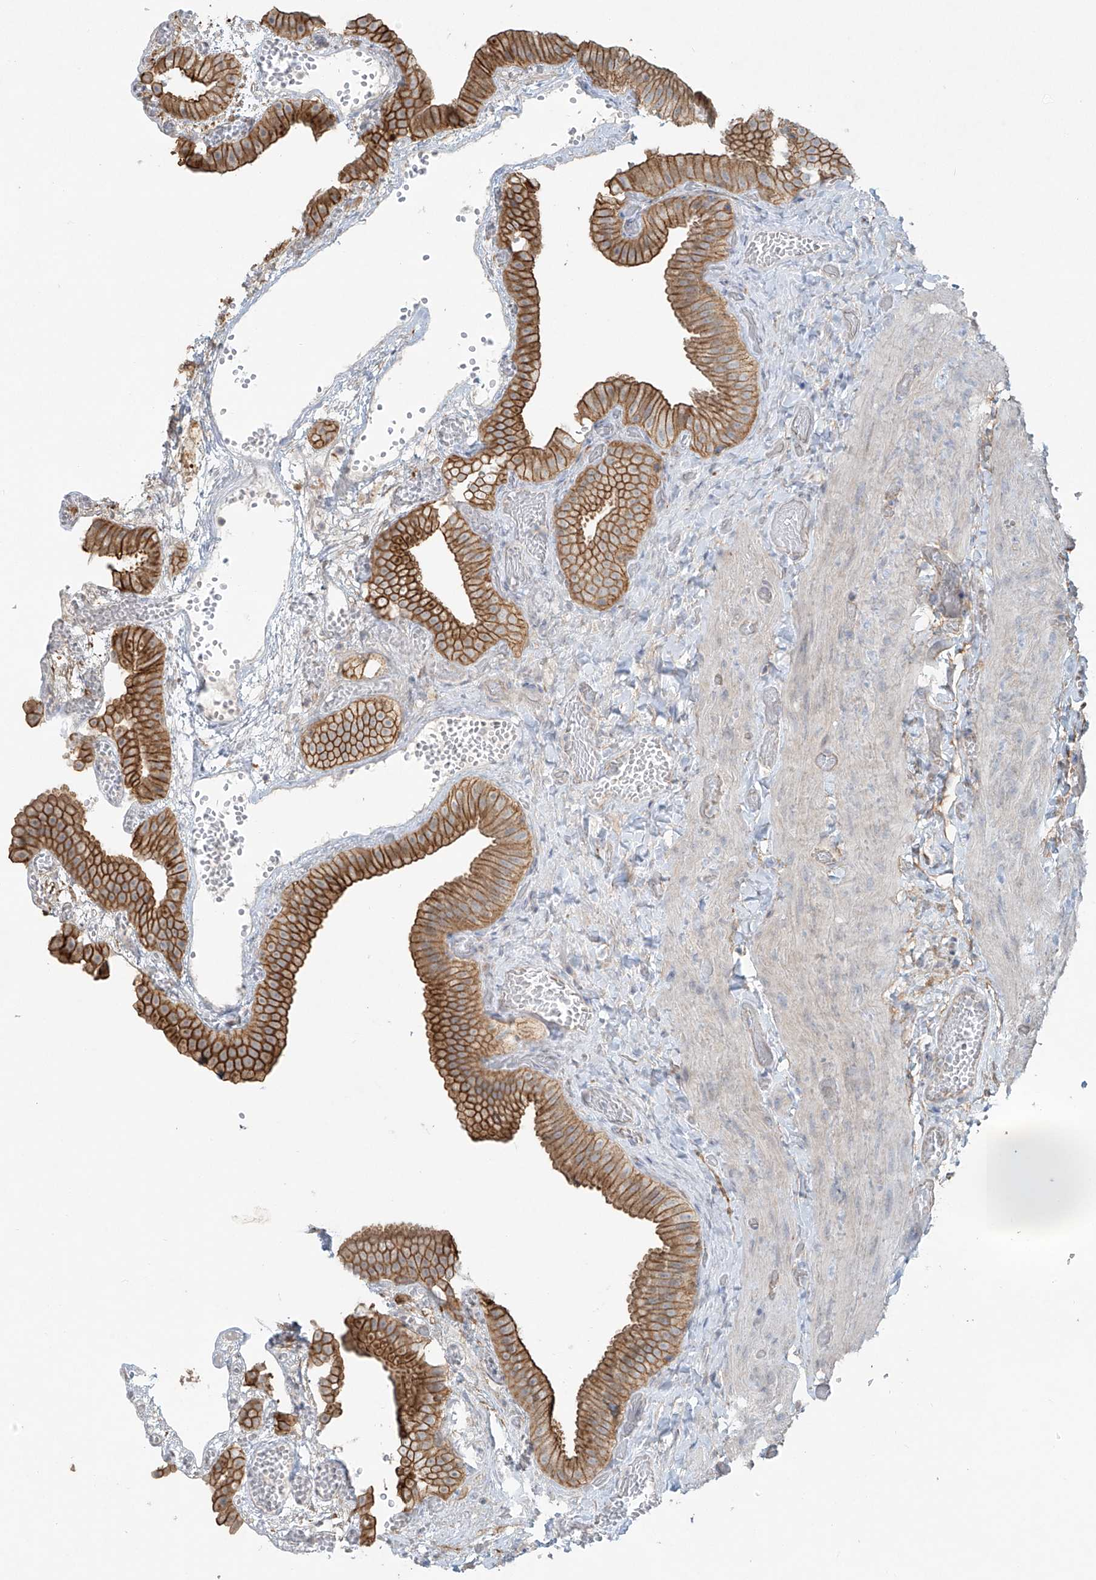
{"staining": {"intensity": "strong", "quantity": ">75%", "location": "cytoplasmic/membranous"}, "tissue": "gallbladder", "cell_type": "Glandular cells", "image_type": "normal", "snomed": [{"axis": "morphology", "description": "Normal tissue, NOS"}, {"axis": "topography", "description": "Gallbladder"}], "caption": "Strong cytoplasmic/membranous staining for a protein is present in about >75% of glandular cells of benign gallbladder using immunohistochemistry.", "gene": "TUBE1", "patient": {"sex": "female", "age": 64}}